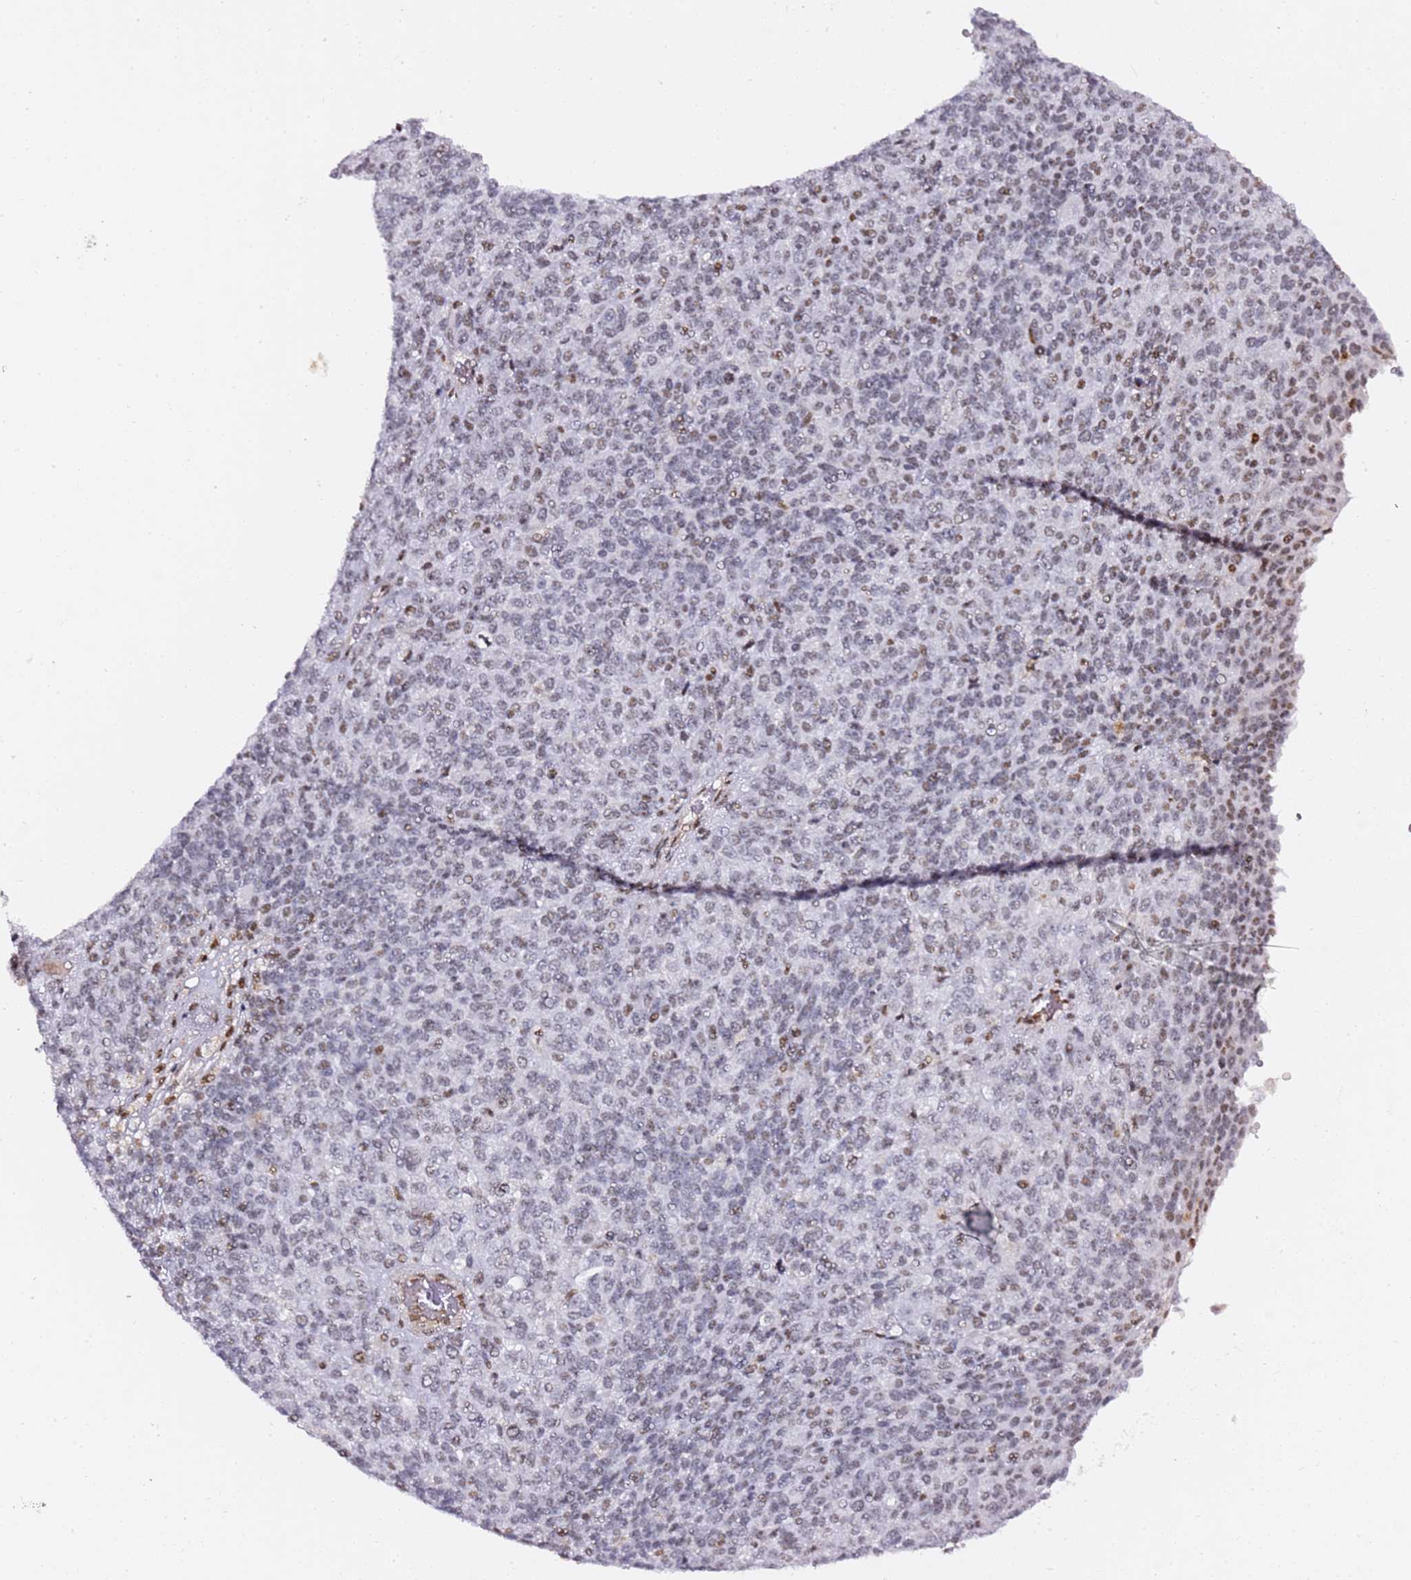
{"staining": {"intensity": "moderate", "quantity": "<25%", "location": "nuclear"}, "tissue": "melanoma", "cell_type": "Tumor cells", "image_type": "cancer", "snomed": [{"axis": "morphology", "description": "Malignant melanoma, Metastatic site"}, {"axis": "topography", "description": "Brain"}], "caption": "This is a micrograph of IHC staining of malignant melanoma (metastatic site), which shows moderate positivity in the nuclear of tumor cells.", "gene": "GBP2", "patient": {"sex": "female", "age": 56}}